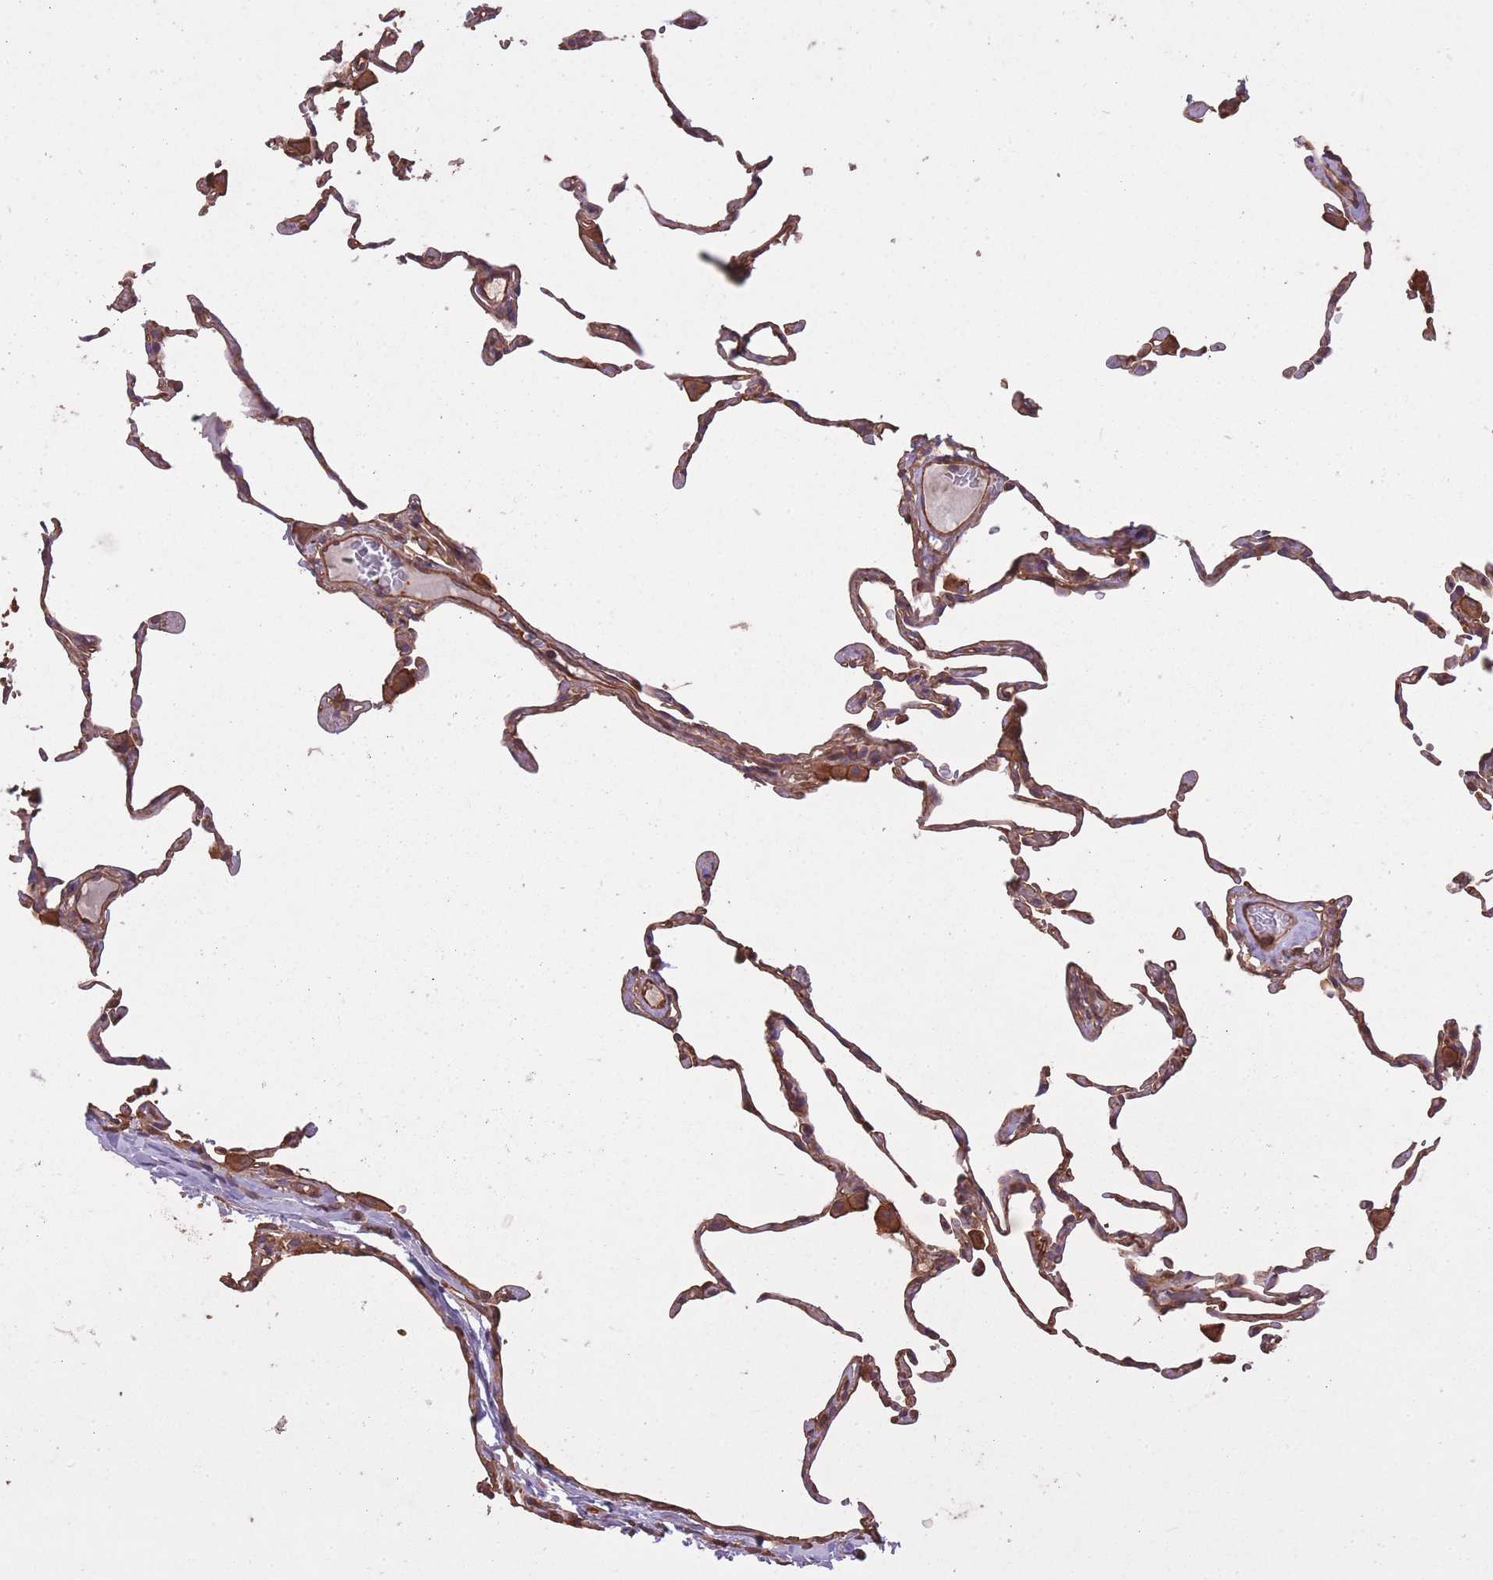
{"staining": {"intensity": "moderate", "quantity": "25%-75%", "location": "cytoplasmic/membranous"}, "tissue": "lung", "cell_type": "Alveolar cells", "image_type": "normal", "snomed": [{"axis": "morphology", "description": "Normal tissue, NOS"}, {"axis": "topography", "description": "Lung"}], "caption": "An image showing moderate cytoplasmic/membranous expression in about 25%-75% of alveolar cells in unremarkable lung, as visualized by brown immunohistochemical staining.", "gene": "ARMH3", "patient": {"sex": "female", "age": 57}}